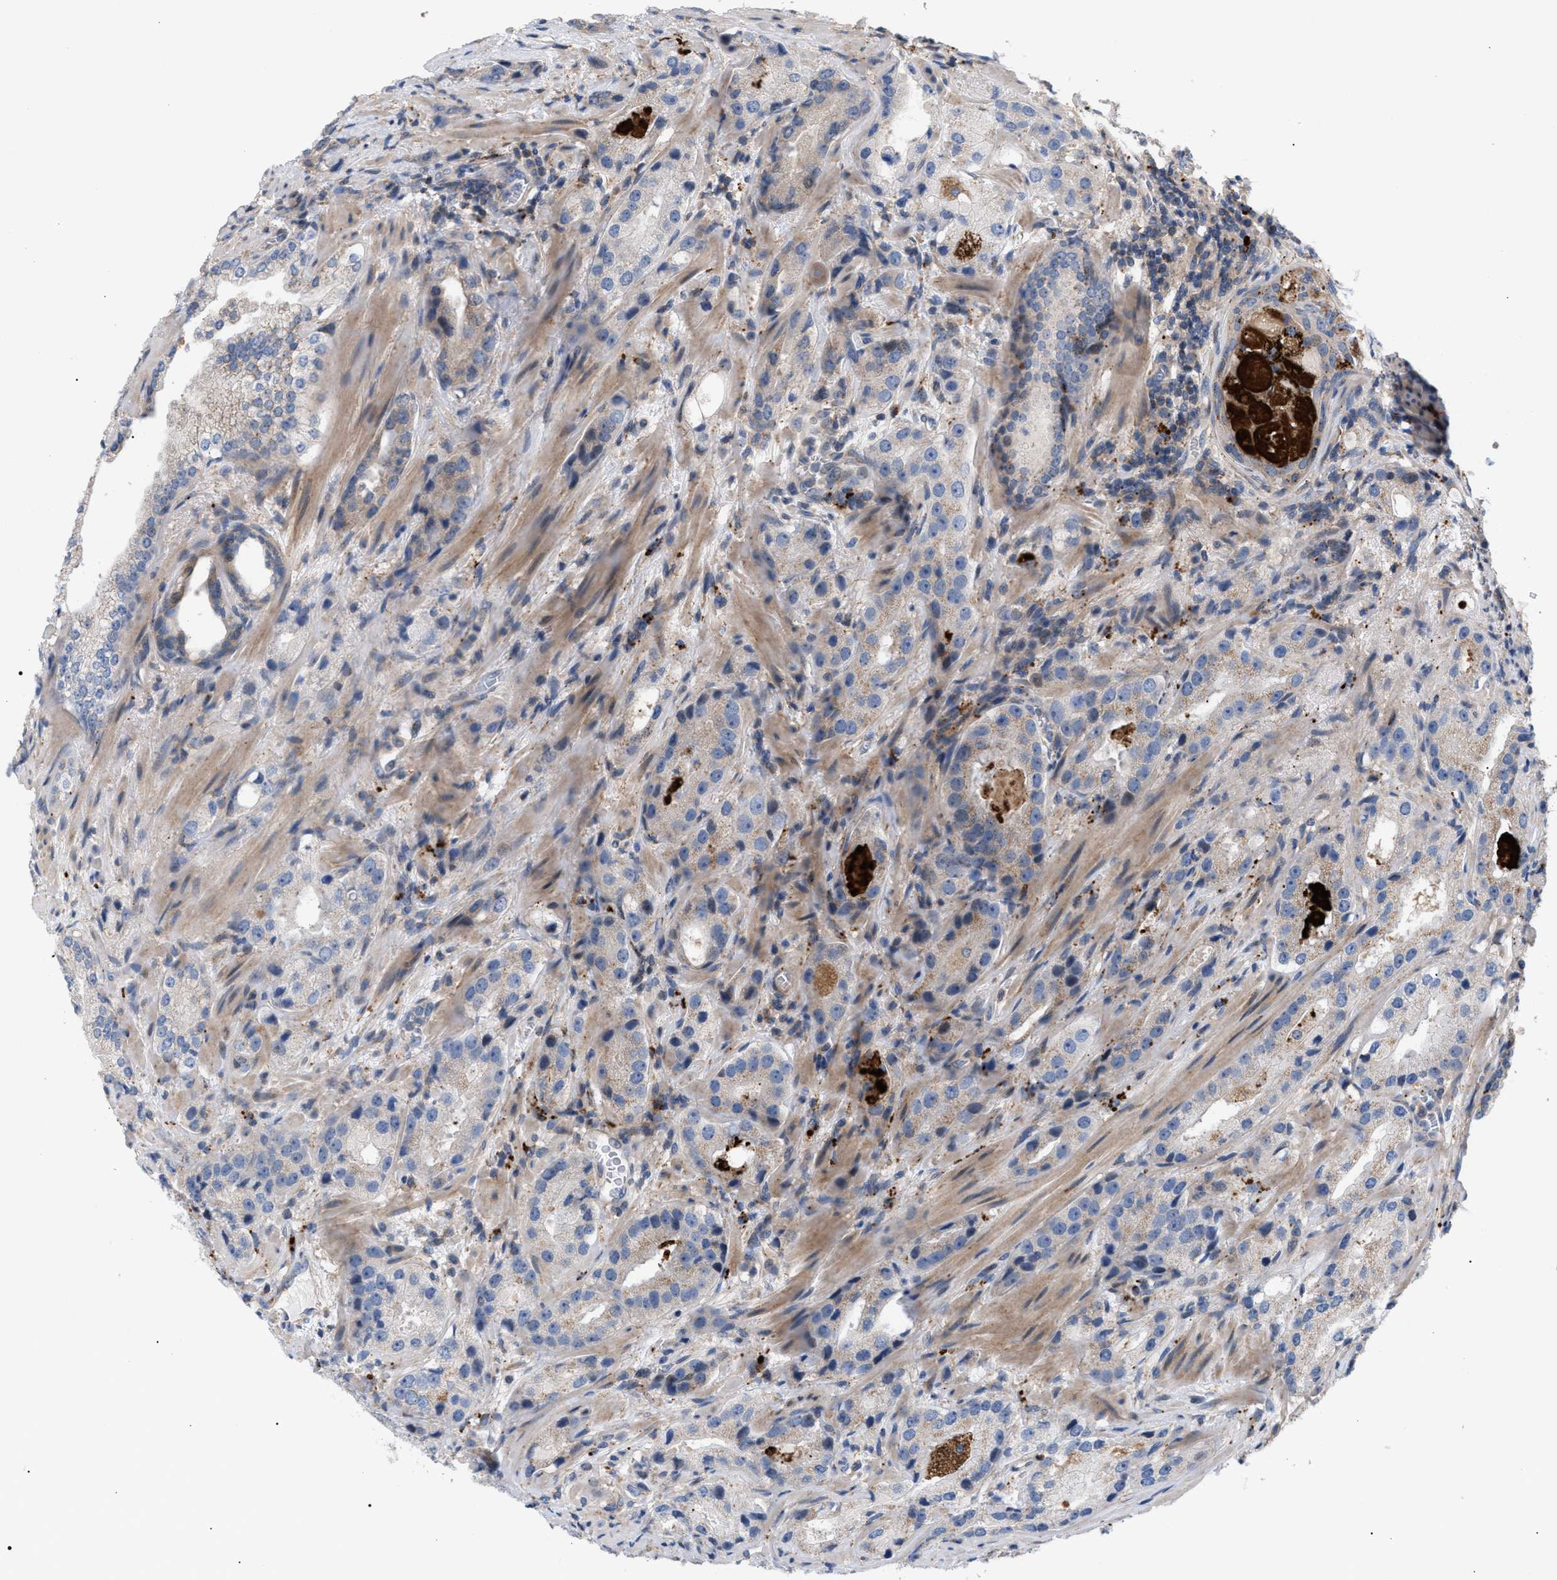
{"staining": {"intensity": "negative", "quantity": "none", "location": "none"}, "tissue": "prostate cancer", "cell_type": "Tumor cells", "image_type": "cancer", "snomed": [{"axis": "morphology", "description": "Adenocarcinoma, High grade"}, {"axis": "topography", "description": "Prostate"}], "caption": "This is an IHC image of human prostate adenocarcinoma (high-grade). There is no staining in tumor cells.", "gene": "MBTD1", "patient": {"sex": "male", "age": 63}}